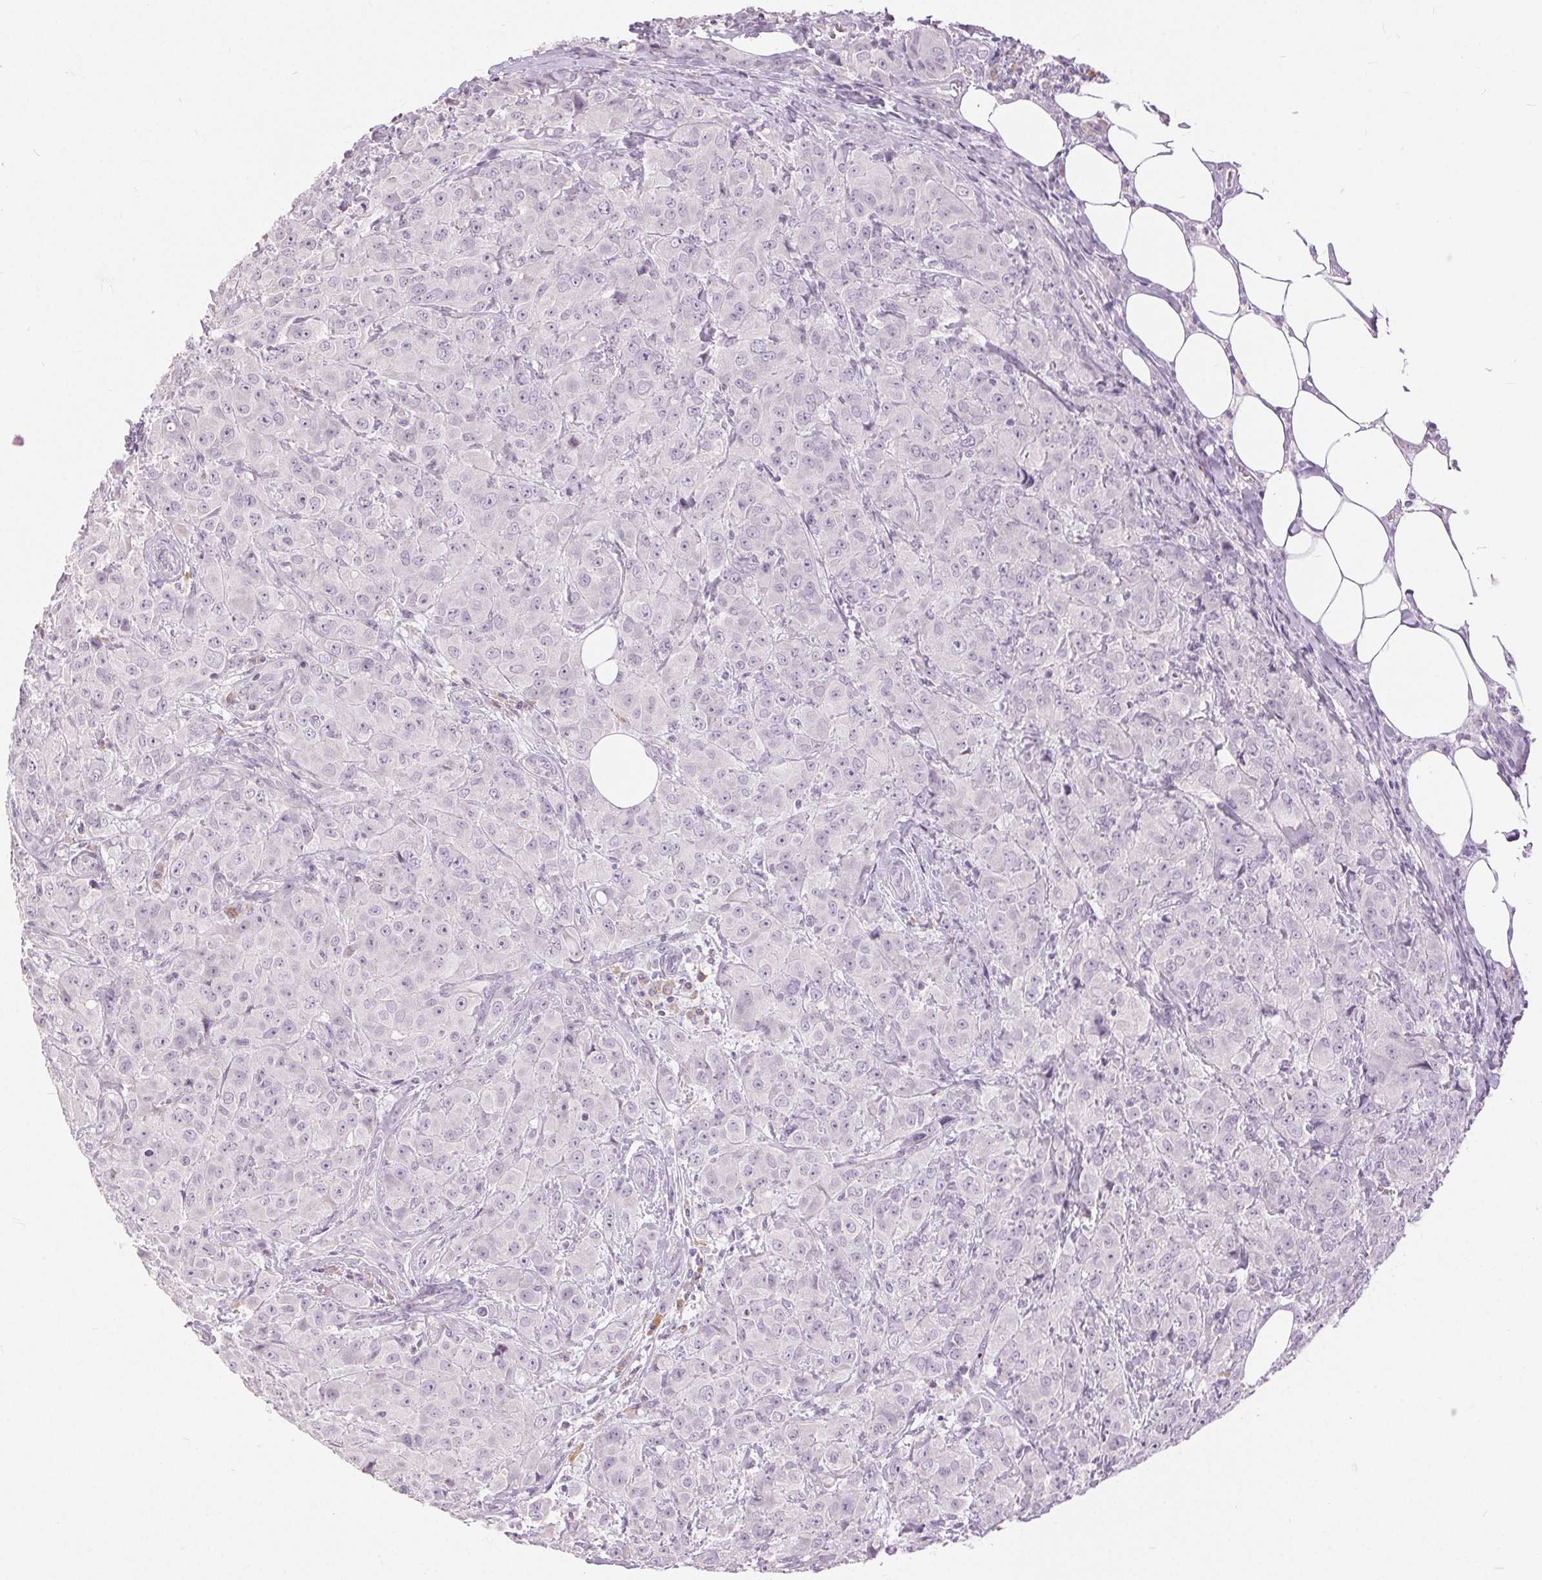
{"staining": {"intensity": "negative", "quantity": "none", "location": "none"}, "tissue": "breast cancer", "cell_type": "Tumor cells", "image_type": "cancer", "snomed": [{"axis": "morphology", "description": "Normal tissue, NOS"}, {"axis": "morphology", "description": "Duct carcinoma"}, {"axis": "topography", "description": "Breast"}], "caption": "A high-resolution image shows immunohistochemistry staining of invasive ductal carcinoma (breast), which demonstrates no significant expression in tumor cells.", "gene": "DSG3", "patient": {"sex": "female", "age": 43}}